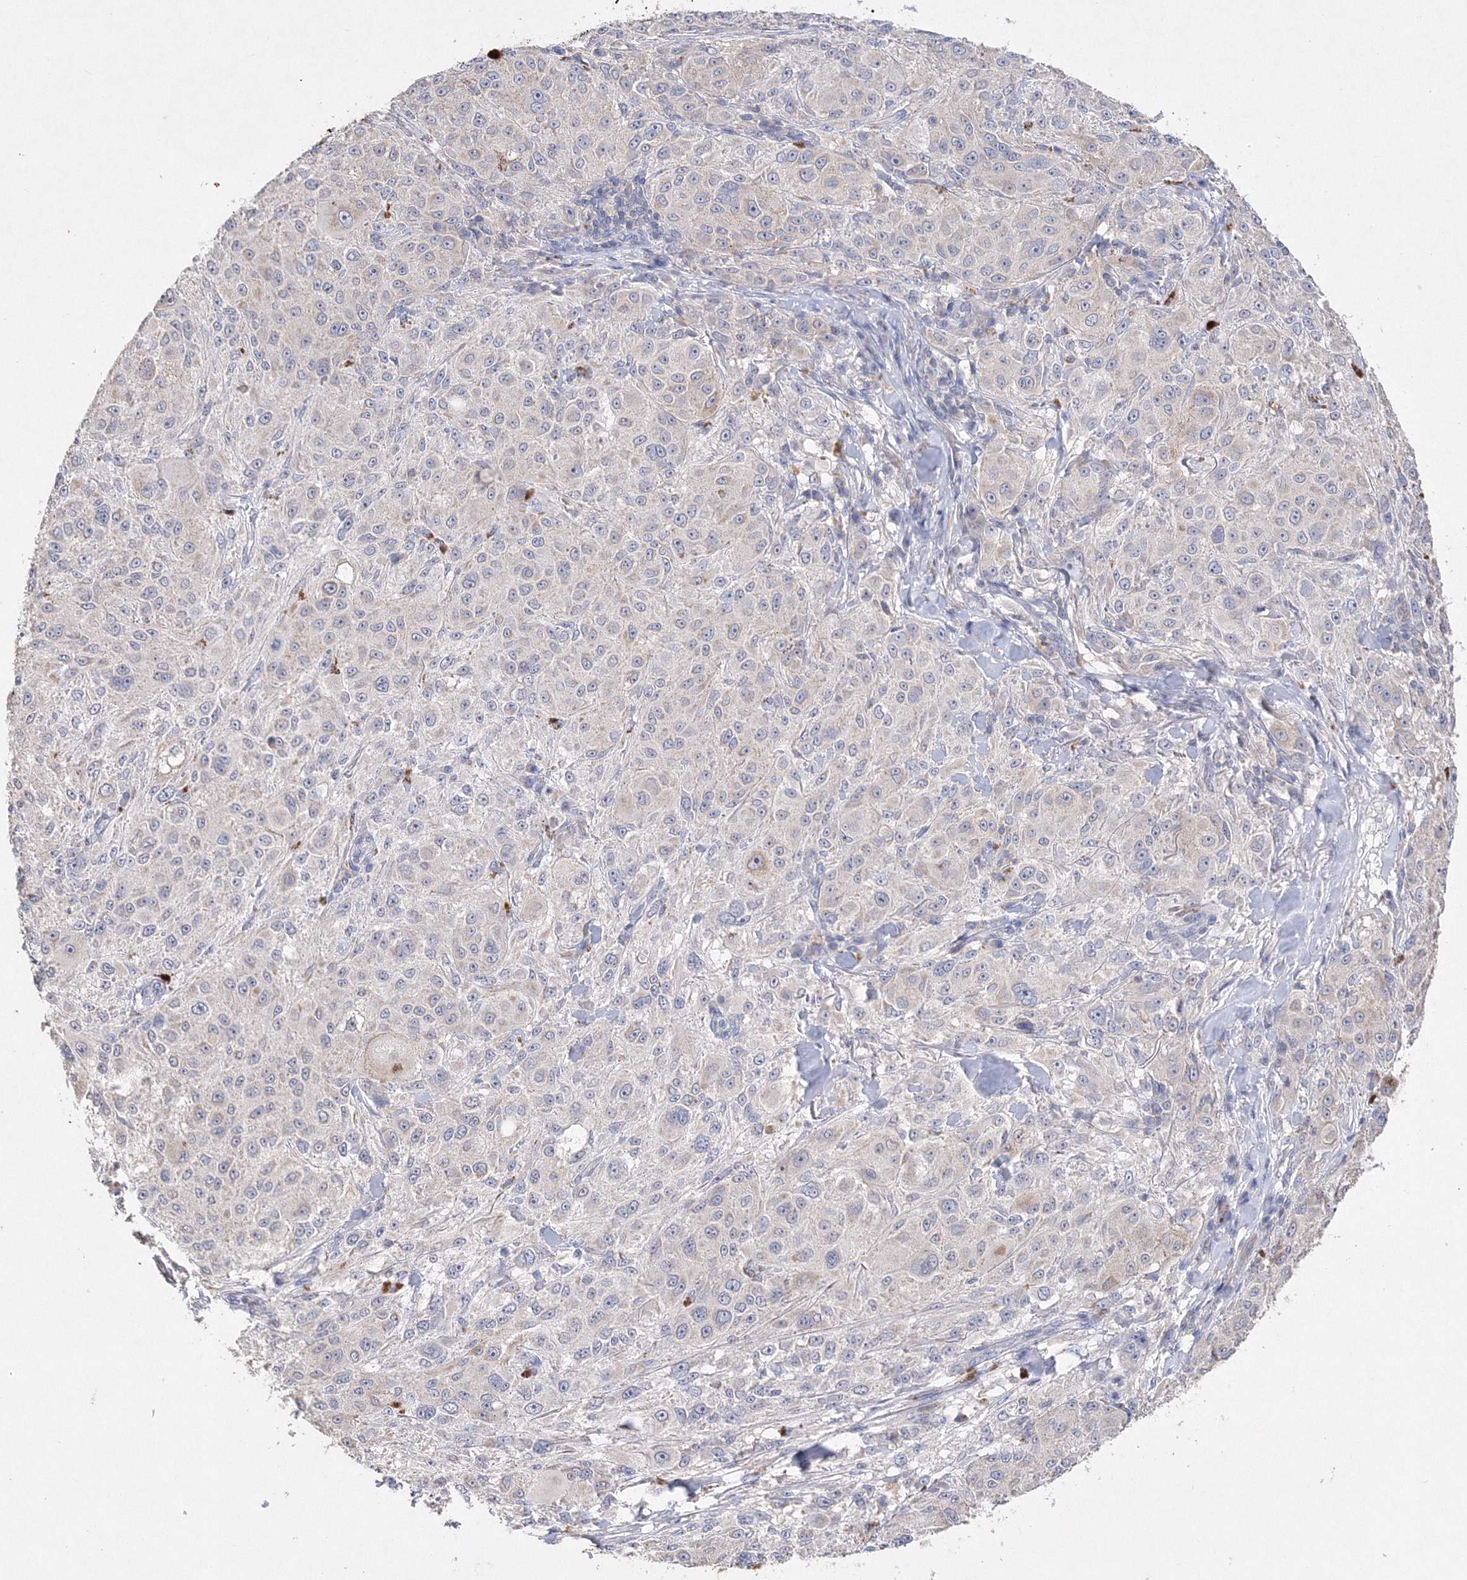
{"staining": {"intensity": "negative", "quantity": "none", "location": "none"}, "tissue": "melanoma", "cell_type": "Tumor cells", "image_type": "cancer", "snomed": [{"axis": "morphology", "description": "Necrosis, NOS"}, {"axis": "morphology", "description": "Malignant melanoma, NOS"}, {"axis": "topography", "description": "Skin"}], "caption": "Melanoma was stained to show a protein in brown. There is no significant expression in tumor cells.", "gene": "GLS", "patient": {"sex": "female", "age": 87}}